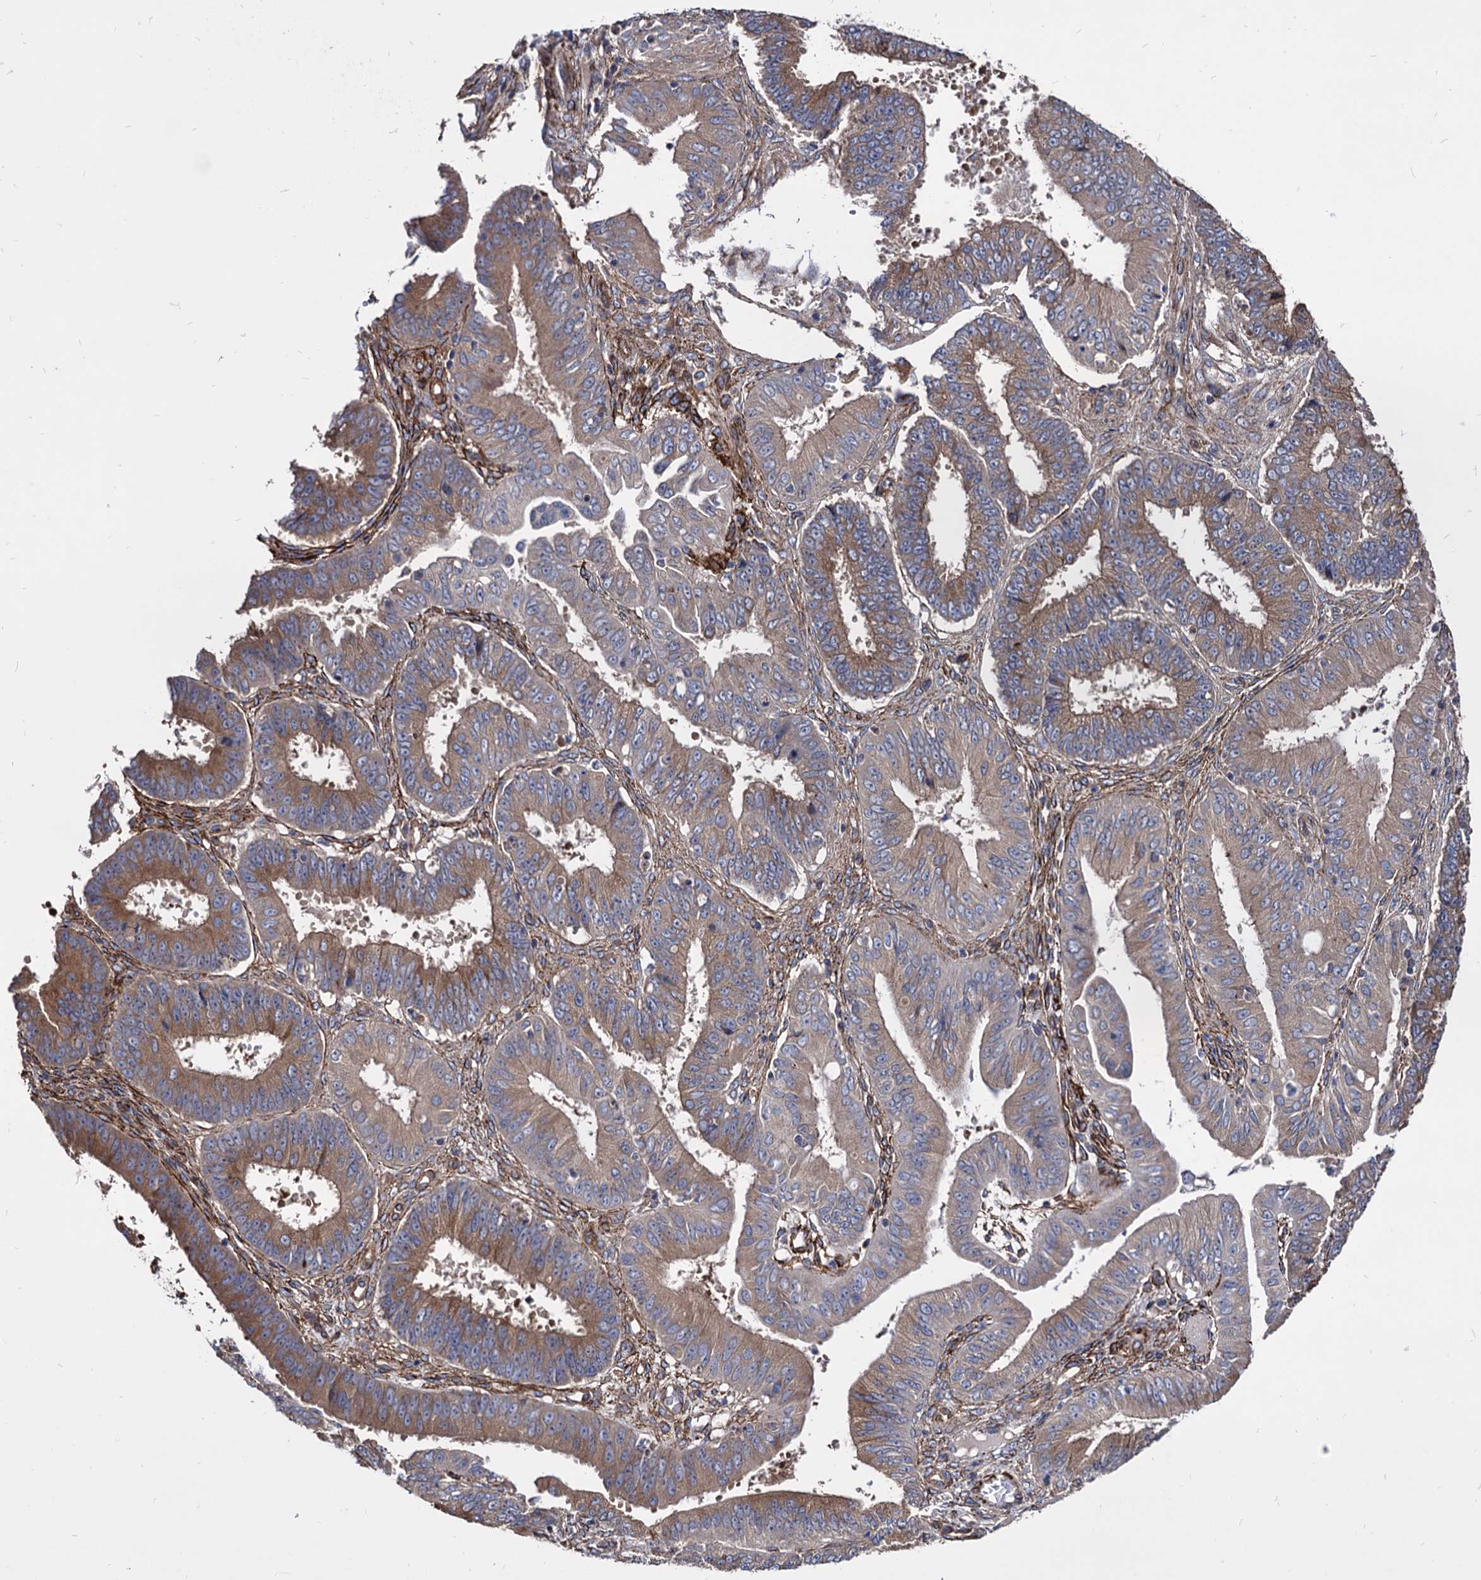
{"staining": {"intensity": "moderate", "quantity": ">75%", "location": "cytoplasmic/membranous"}, "tissue": "ovarian cancer", "cell_type": "Tumor cells", "image_type": "cancer", "snomed": [{"axis": "morphology", "description": "Carcinoma, endometroid"}, {"axis": "topography", "description": "Appendix"}, {"axis": "topography", "description": "Ovary"}], "caption": "Immunohistochemical staining of human ovarian endometroid carcinoma displays medium levels of moderate cytoplasmic/membranous expression in approximately >75% of tumor cells. The protein is stained brown, and the nuclei are stained in blue (DAB IHC with brightfield microscopy, high magnification).", "gene": "WDR11", "patient": {"sex": "female", "age": 42}}